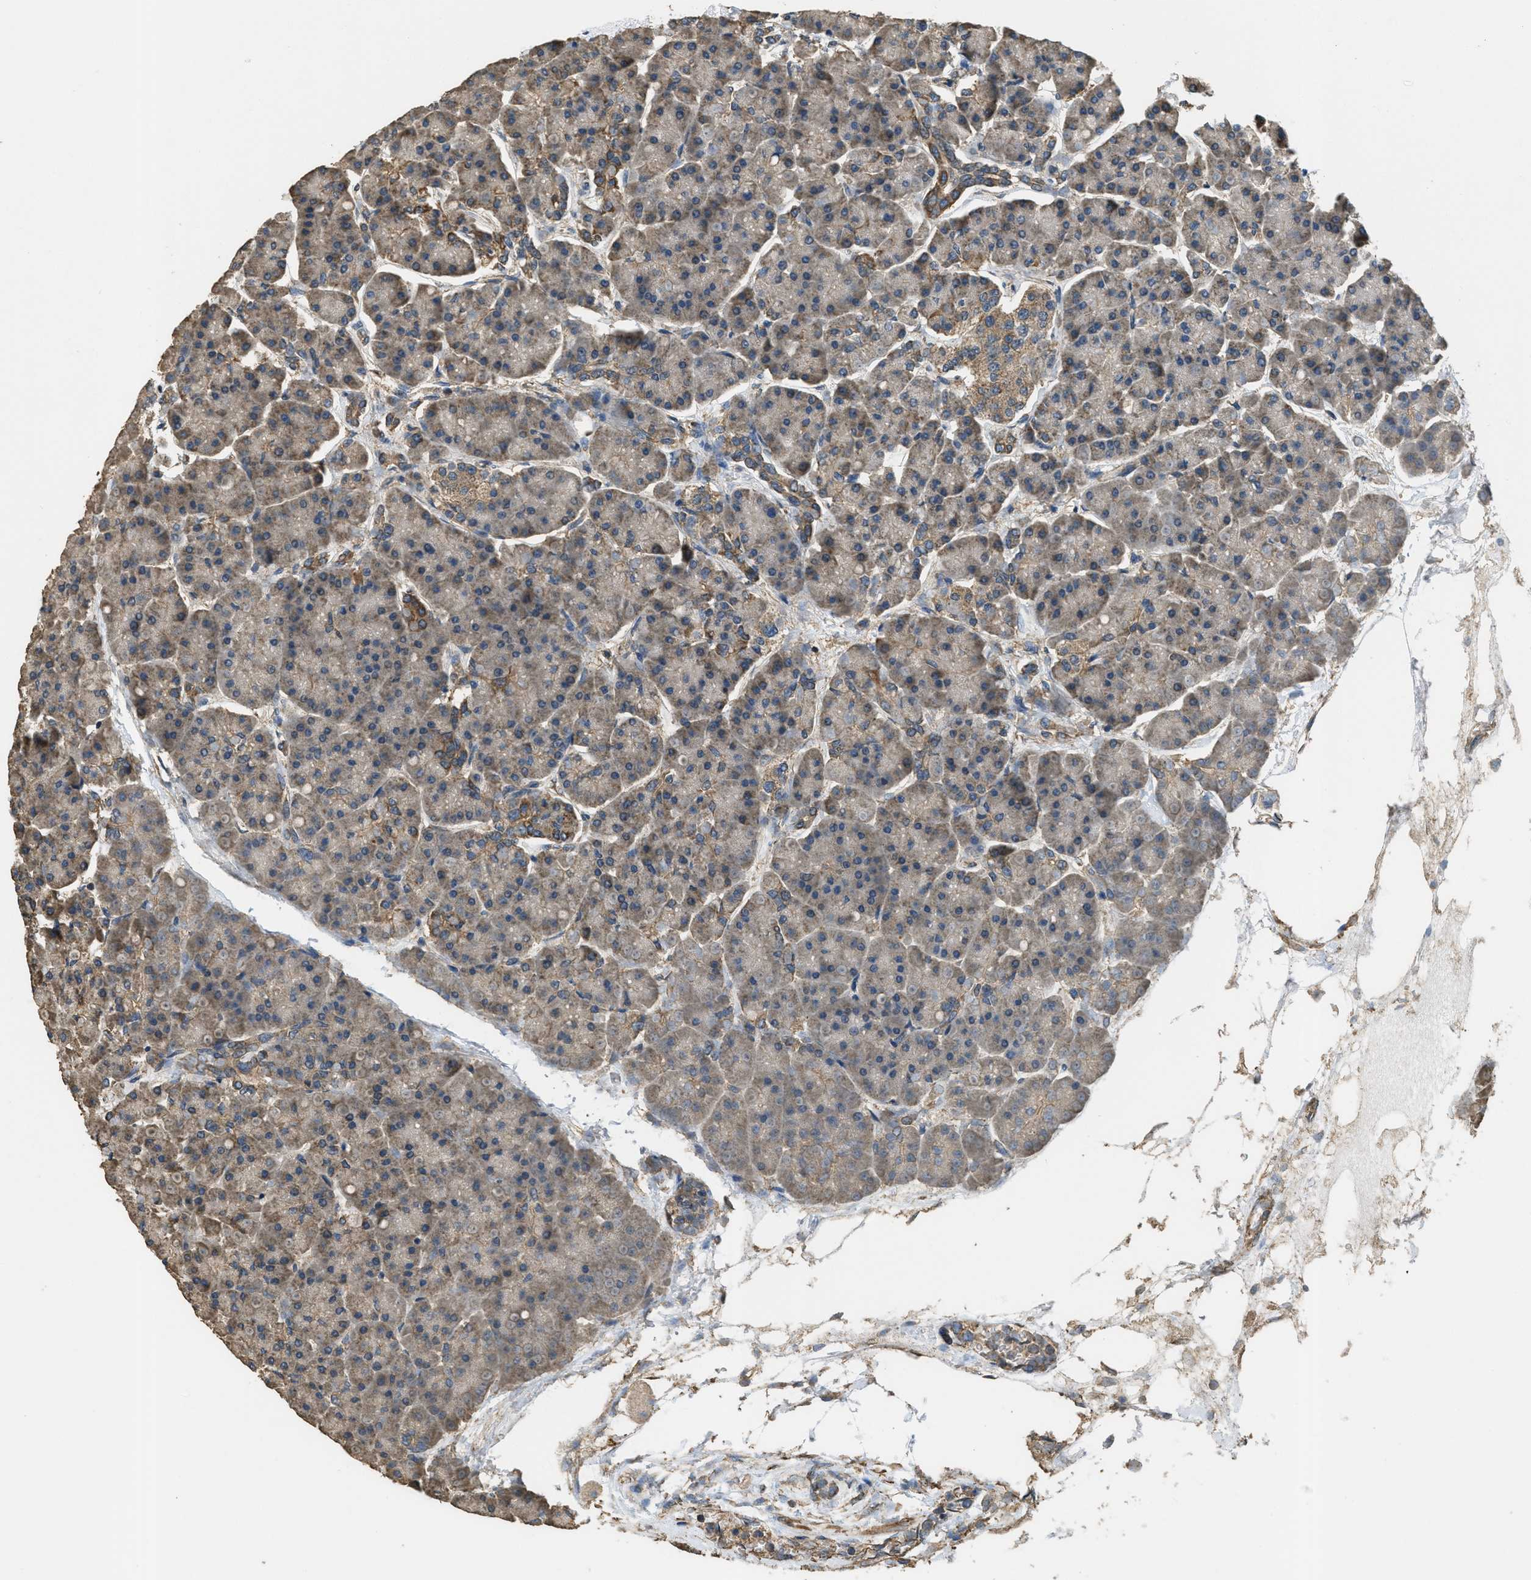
{"staining": {"intensity": "moderate", "quantity": ">75%", "location": "cytoplasmic/membranous"}, "tissue": "pancreas", "cell_type": "Exocrine glandular cells", "image_type": "normal", "snomed": [{"axis": "morphology", "description": "Normal tissue, NOS"}, {"axis": "topography", "description": "Pancreas"}], "caption": "Pancreas stained with a brown dye reveals moderate cytoplasmic/membranous positive positivity in approximately >75% of exocrine glandular cells.", "gene": "THBS2", "patient": {"sex": "female", "age": 70}}